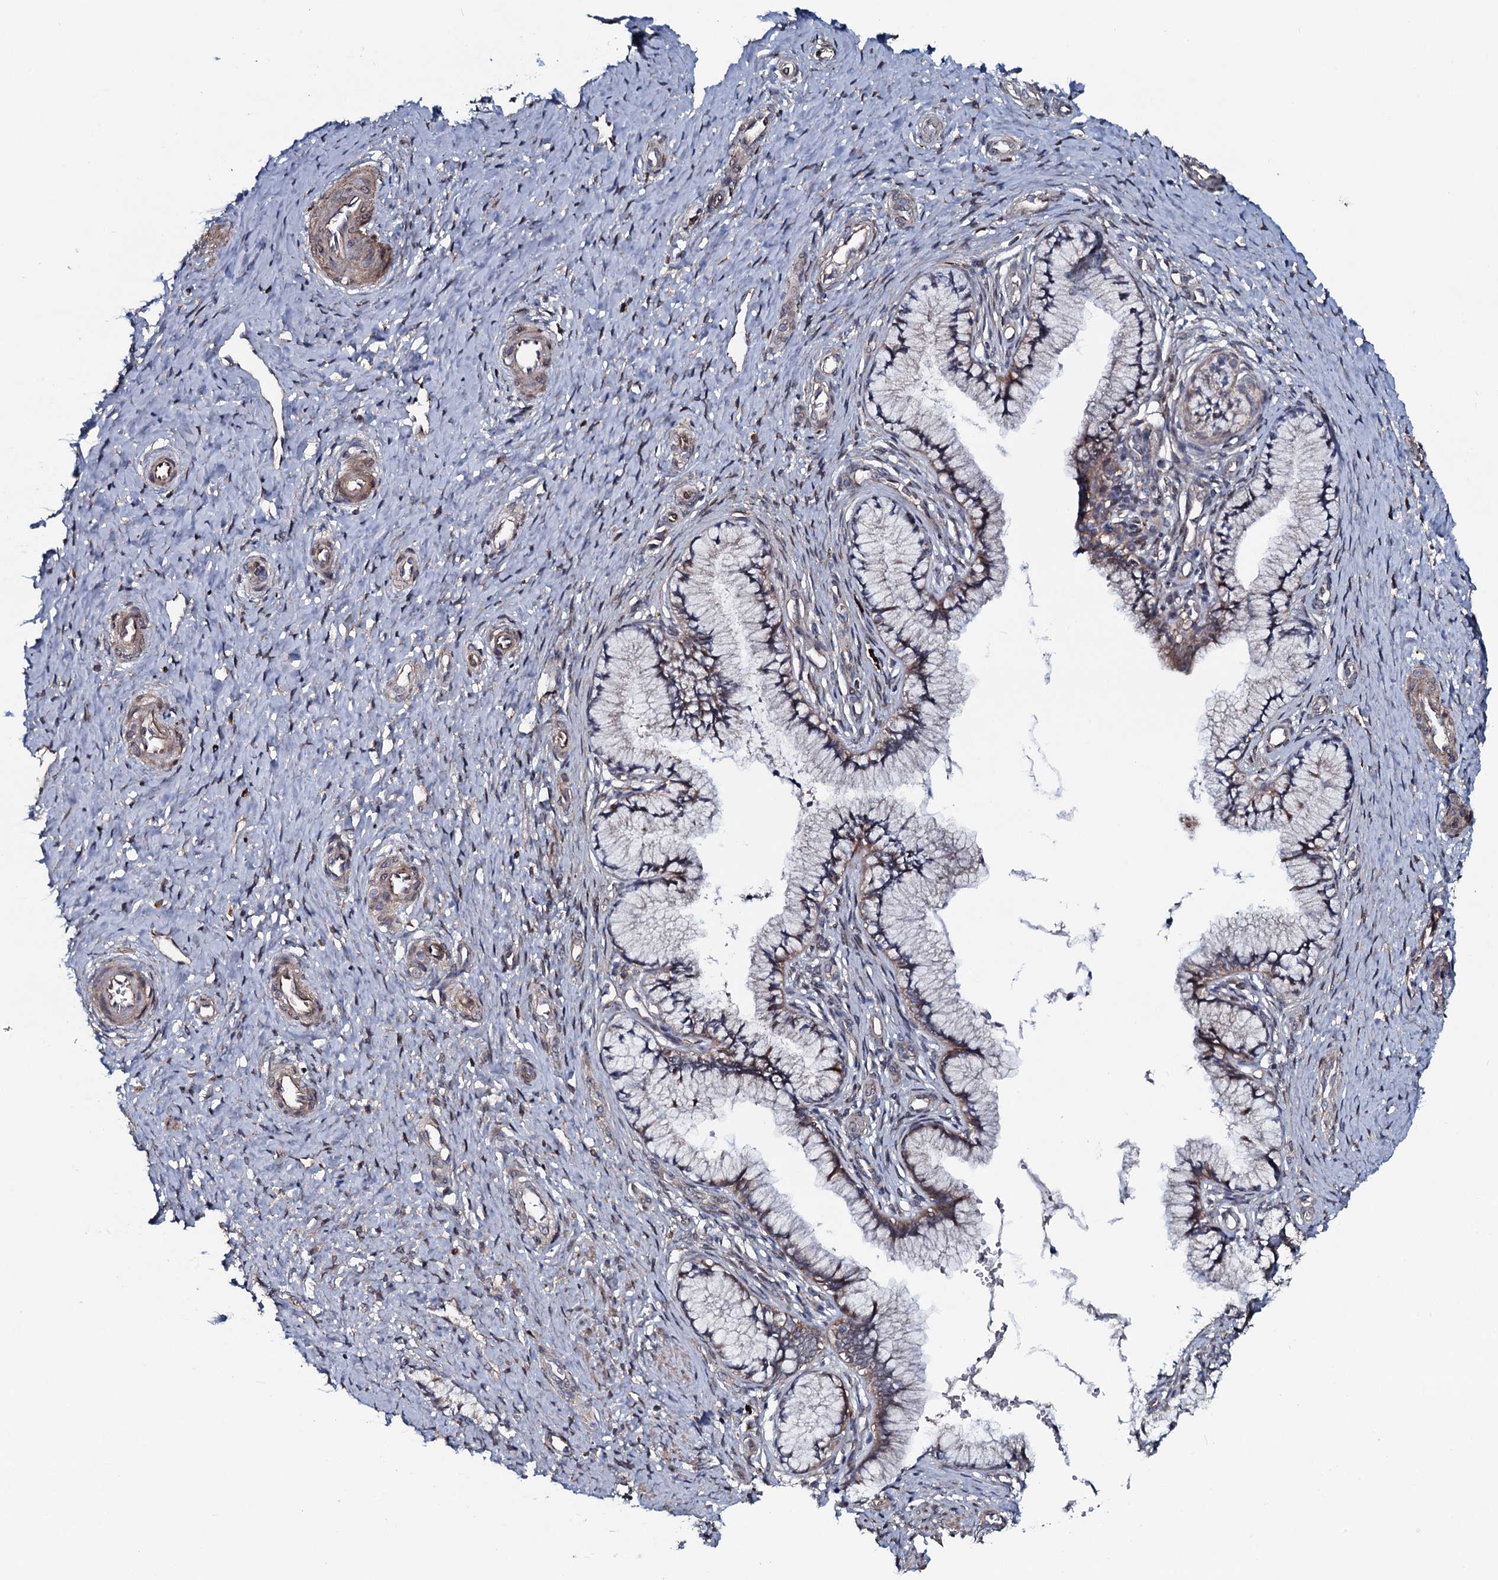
{"staining": {"intensity": "weak", "quantity": "25%-75%", "location": "cytoplasmic/membranous"}, "tissue": "cervix", "cell_type": "Glandular cells", "image_type": "normal", "snomed": [{"axis": "morphology", "description": "Normal tissue, NOS"}, {"axis": "topography", "description": "Cervix"}], "caption": "Weak cytoplasmic/membranous expression is identified in approximately 25%-75% of glandular cells in normal cervix.", "gene": "KCTD4", "patient": {"sex": "female", "age": 36}}